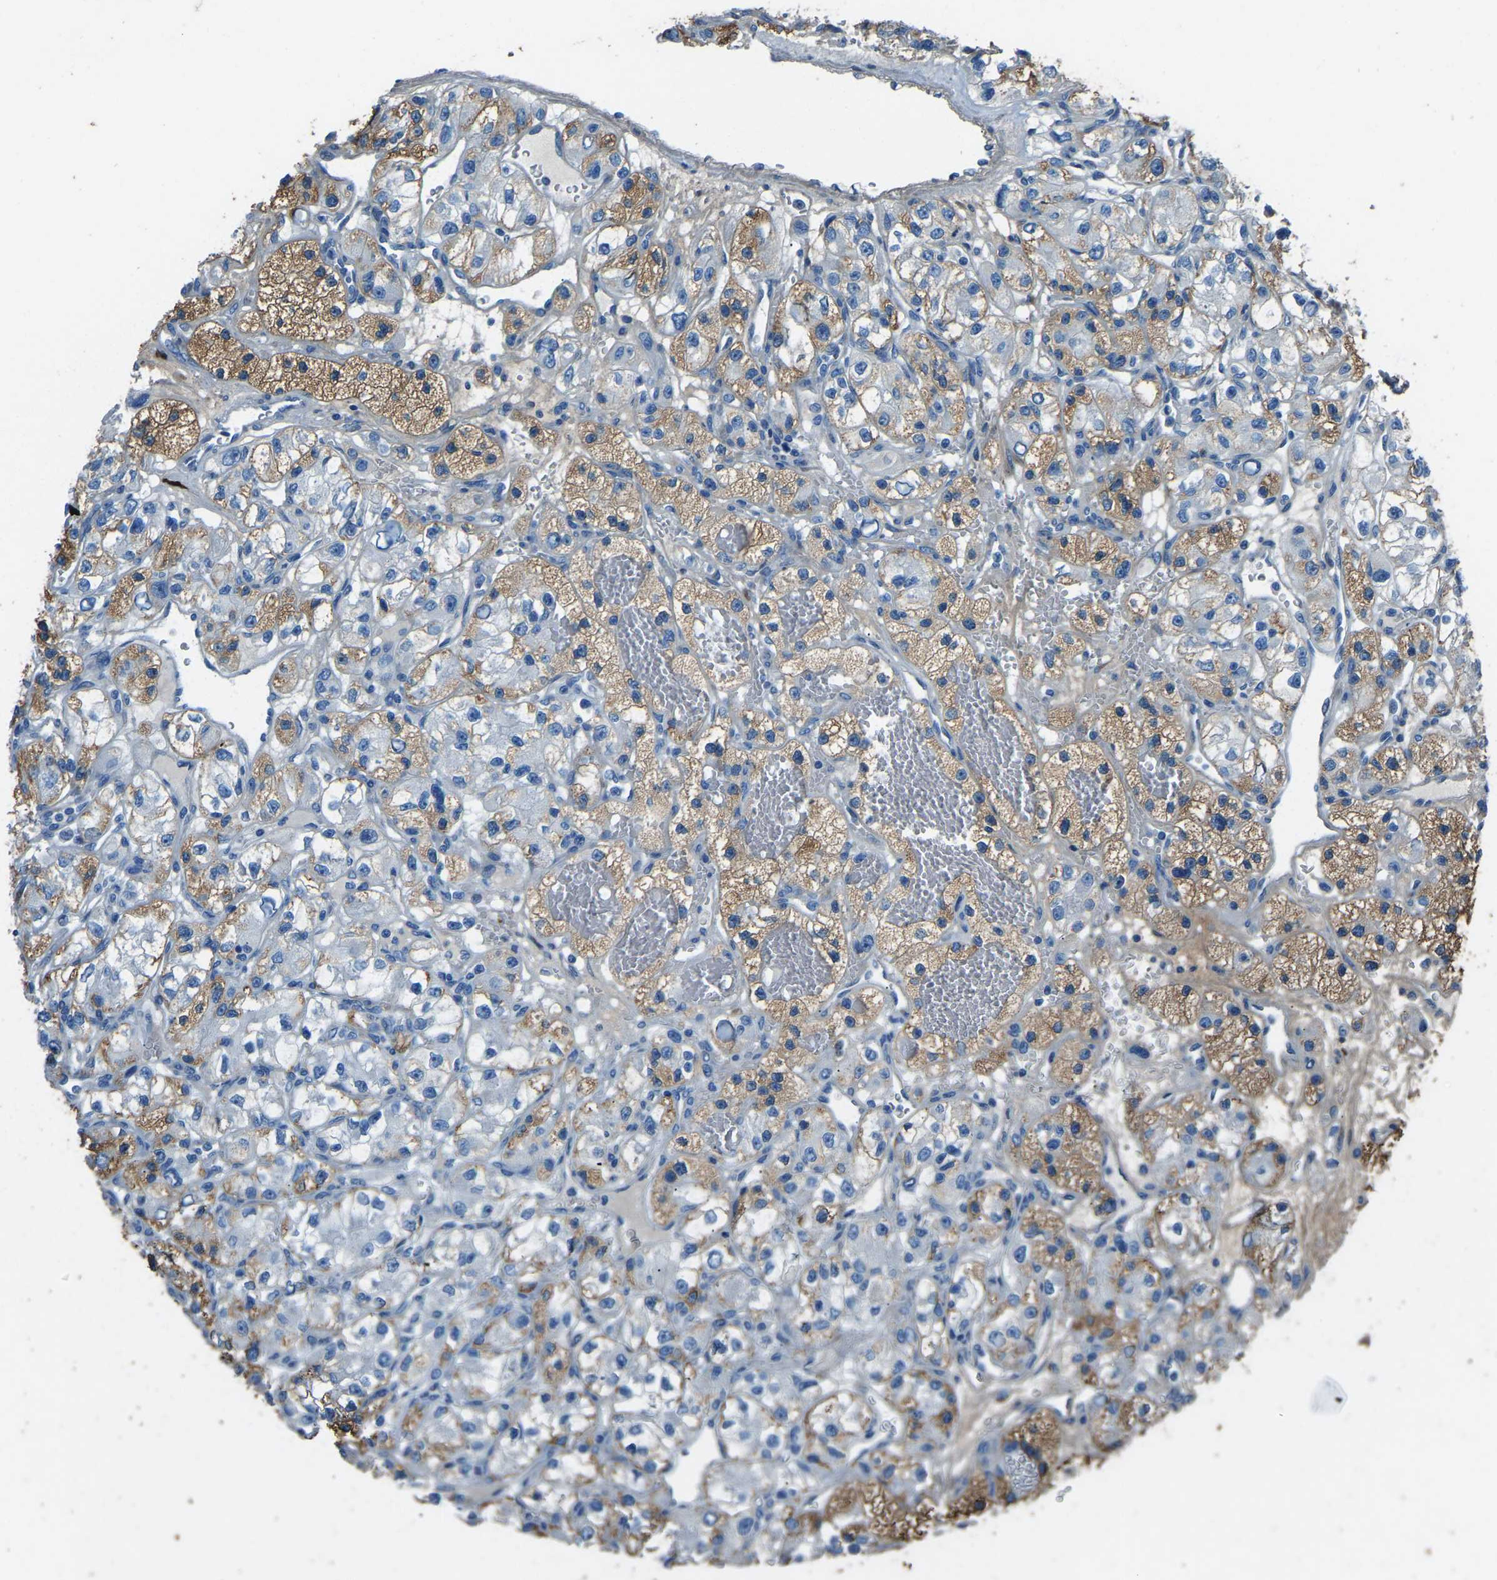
{"staining": {"intensity": "moderate", "quantity": "25%-75%", "location": "cytoplasmic/membranous"}, "tissue": "renal cancer", "cell_type": "Tumor cells", "image_type": "cancer", "snomed": [{"axis": "morphology", "description": "Adenocarcinoma, NOS"}, {"axis": "topography", "description": "Kidney"}], "caption": "Protein staining of renal adenocarcinoma tissue demonstrates moderate cytoplasmic/membranous staining in approximately 25%-75% of tumor cells. The protein is stained brown, and the nuclei are stained in blue (DAB (3,3'-diaminobenzidine) IHC with brightfield microscopy, high magnification).", "gene": "COL3A1", "patient": {"sex": "female", "age": 57}}